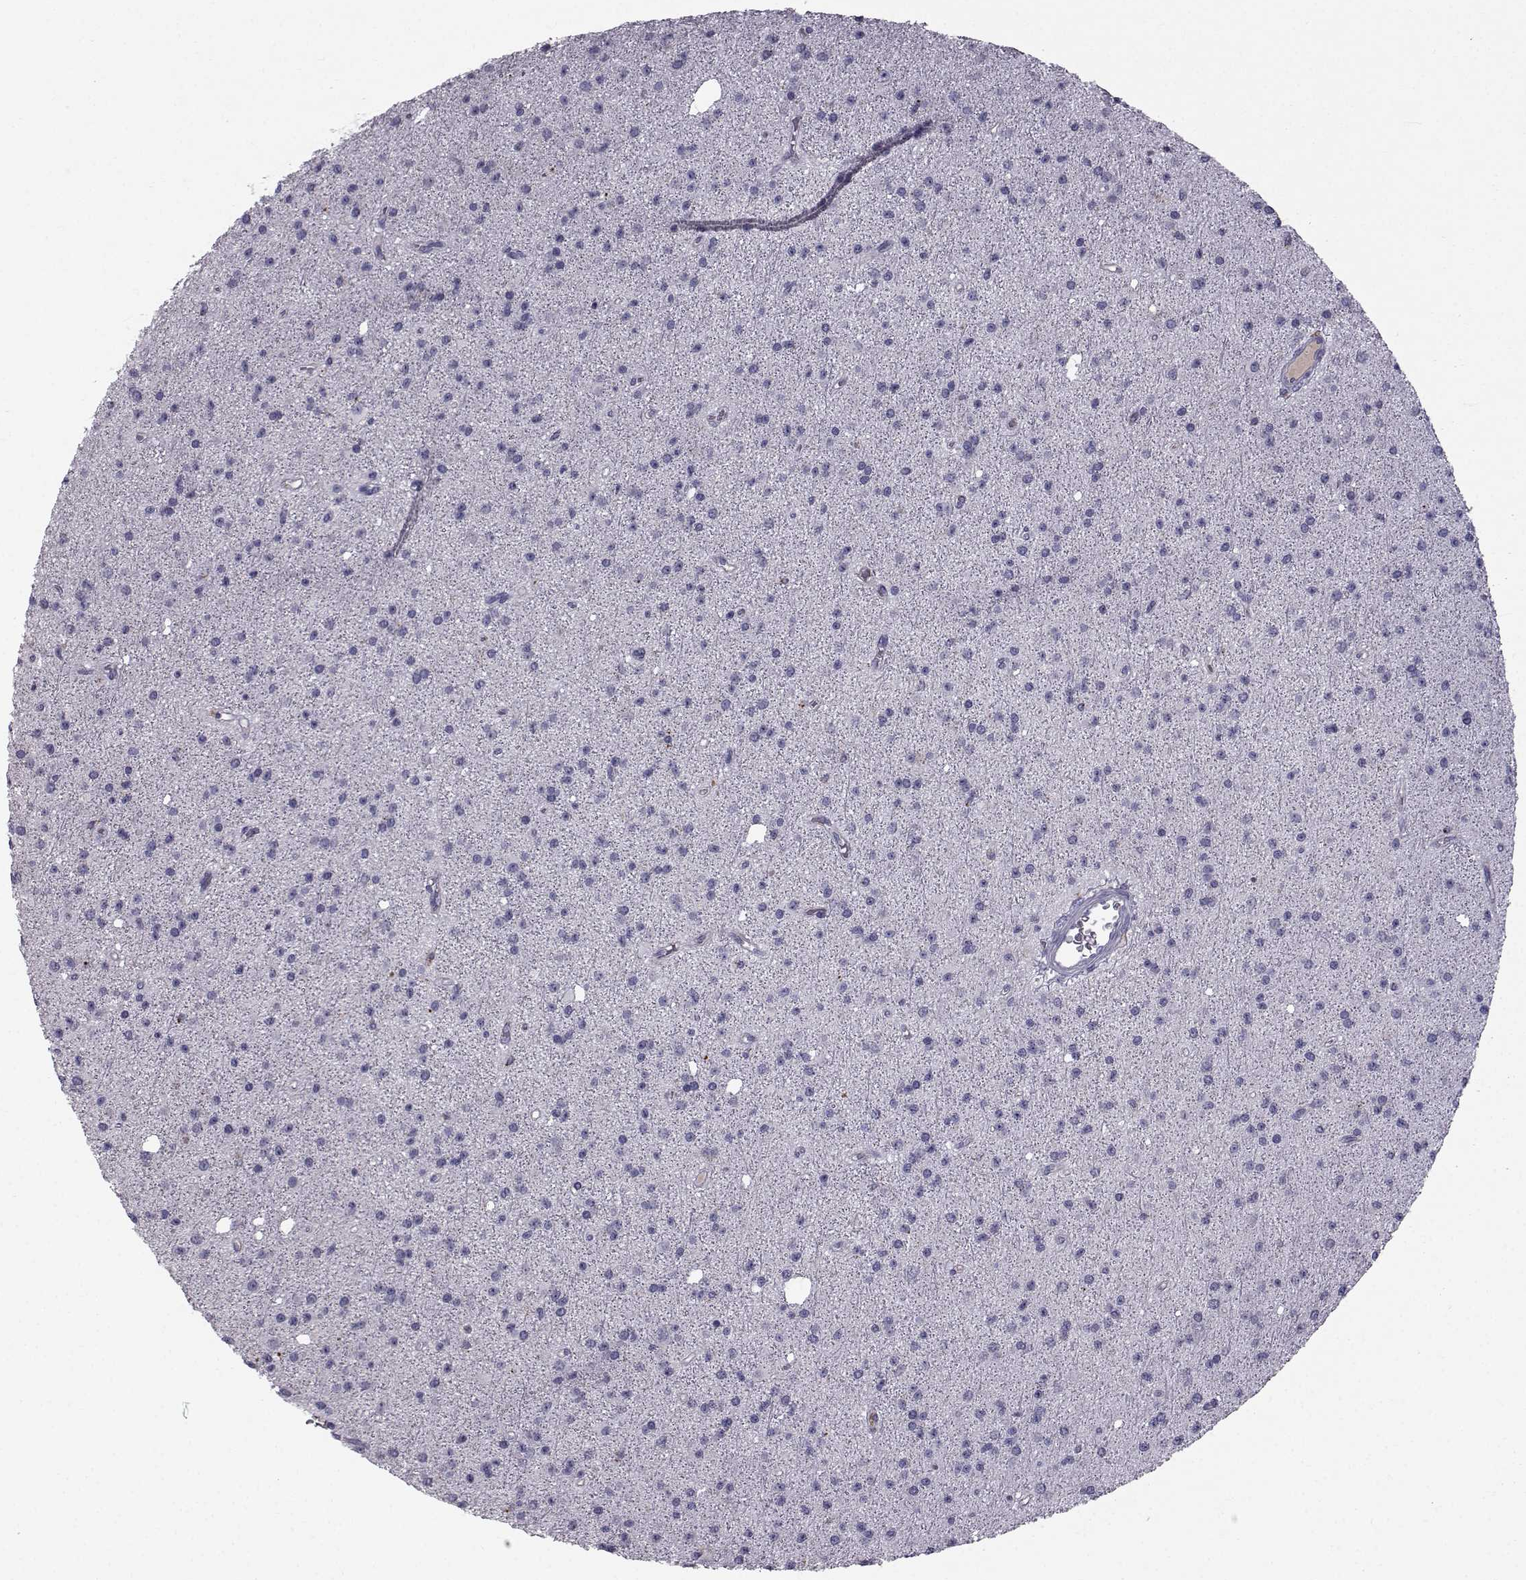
{"staining": {"intensity": "negative", "quantity": "none", "location": "none"}, "tissue": "glioma", "cell_type": "Tumor cells", "image_type": "cancer", "snomed": [{"axis": "morphology", "description": "Glioma, malignant, Low grade"}, {"axis": "topography", "description": "Brain"}], "caption": "Glioma was stained to show a protein in brown. There is no significant expression in tumor cells. The staining was performed using DAB to visualize the protein expression in brown, while the nuclei were stained in blue with hematoxylin (Magnification: 20x).", "gene": "CALCR", "patient": {"sex": "male", "age": 27}}